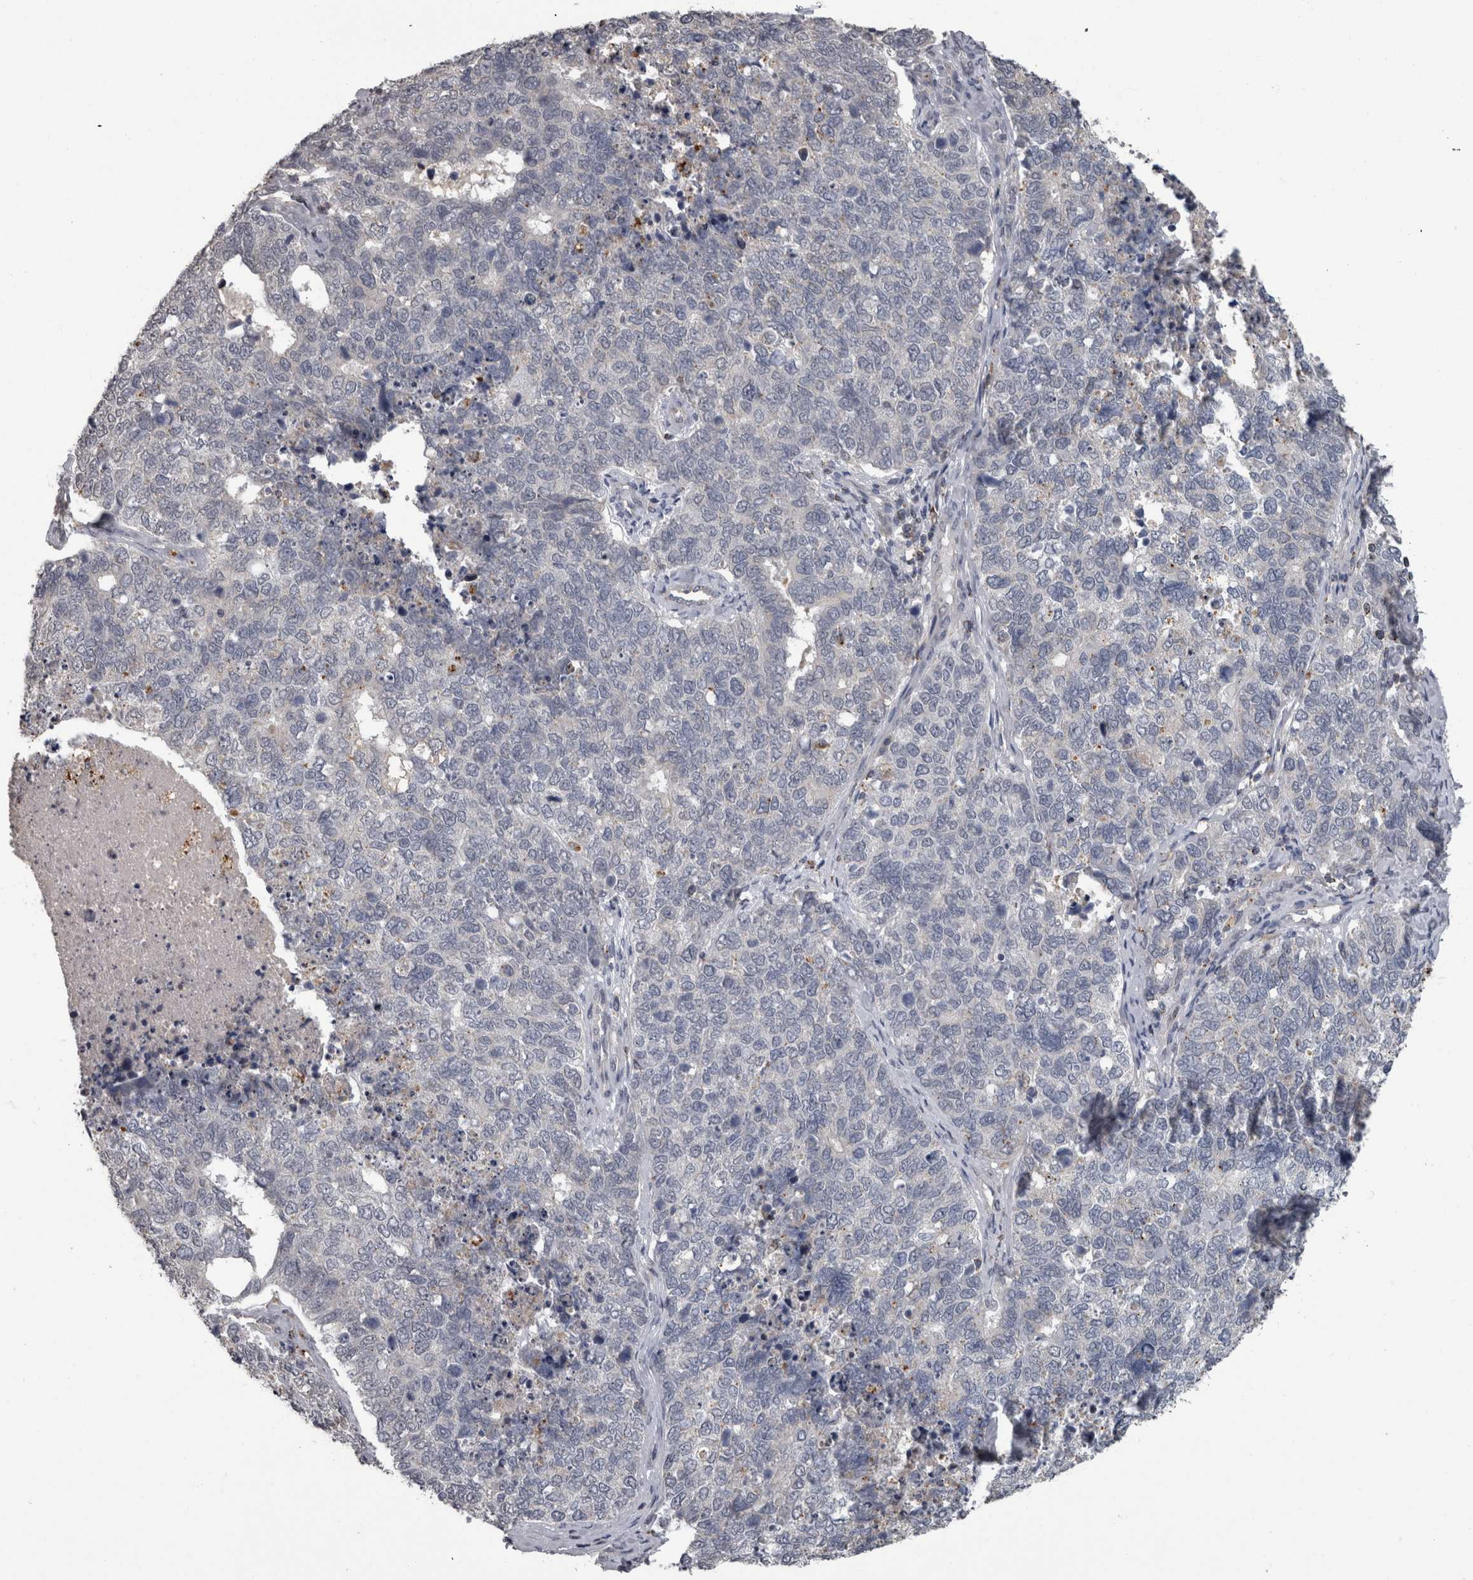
{"staining": {"intensity": "negative", "quantity": "none", "location": "none"}, "tissue": "cervical cancer", "cell_type": "Tumor cells", "image_type": "cancer", "snomed": [{"axis": "morphology", "description": "Squamous cell carcinoma, NOS"}, {"axis": "topography", "description": "Cervix"}], "caption": "Immunohistochemical staining of cervical cancer (squamous cell carcinoma) demonstrates no significant positivity in tumor cells.", "gene": "NAAA", "patient": {"sex": "female", "age": 63}}